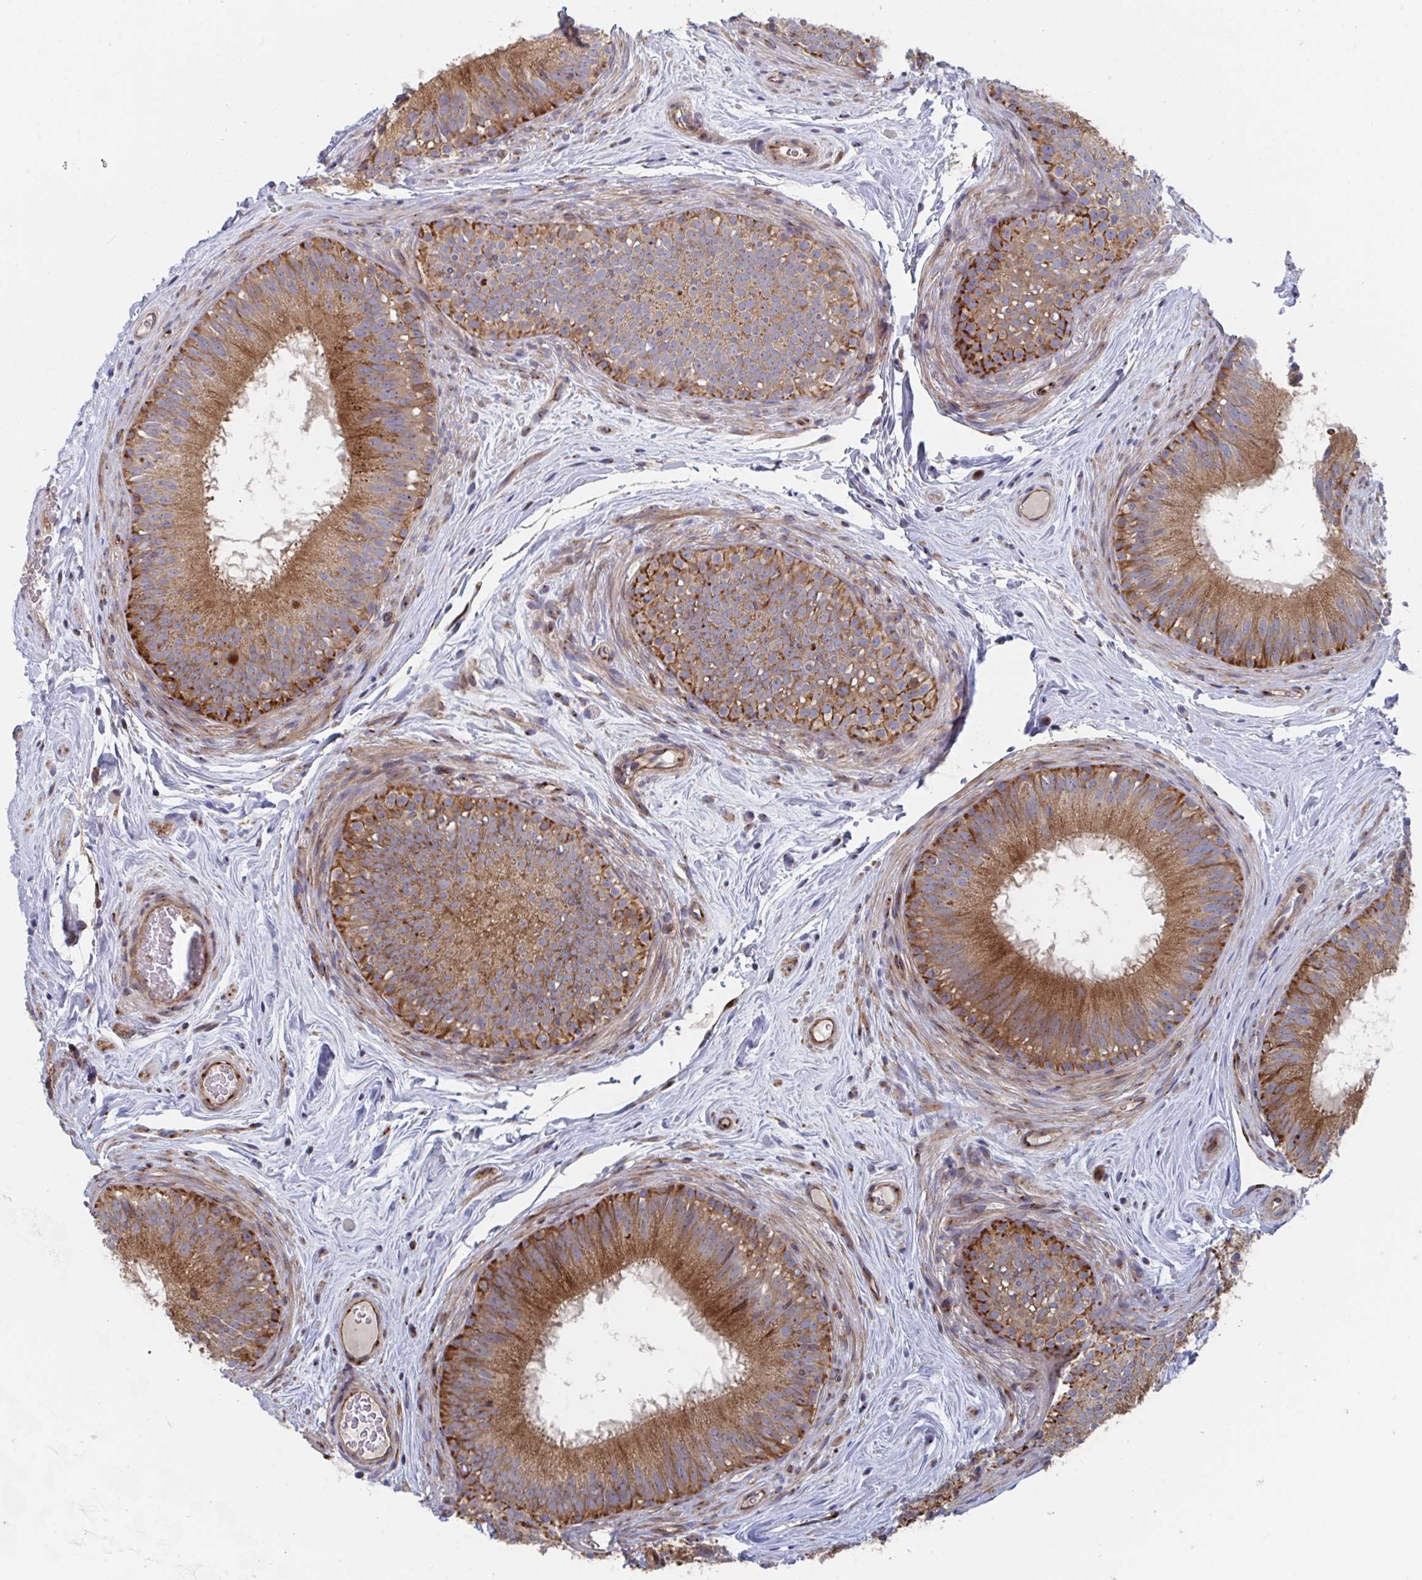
{"staining": {"intensity": "strong", "quantity": "25%-75%", "location": "cytoplasmic/membranous"}, "tissue": "epididymis", "cell_type": "Glandular cells", "image_type": "normal", "snomed": [{"axis": "morphology", "description": "Normal tissue, NOS"}, {"axis": "topography", "description": "Epididymis"}], "caption": "Immunohistochemistry (IHC) photomicrograph of benign epididymis: human epididymis stained using IHC displays high levels of strong protein expression localized specifically in the cytoplasmic/membranous of glandular cells, appearing as a cytoplasmic/membranous brown color.", "gene": "FJX1", "patient": {"sex": "male", "age": 44}}